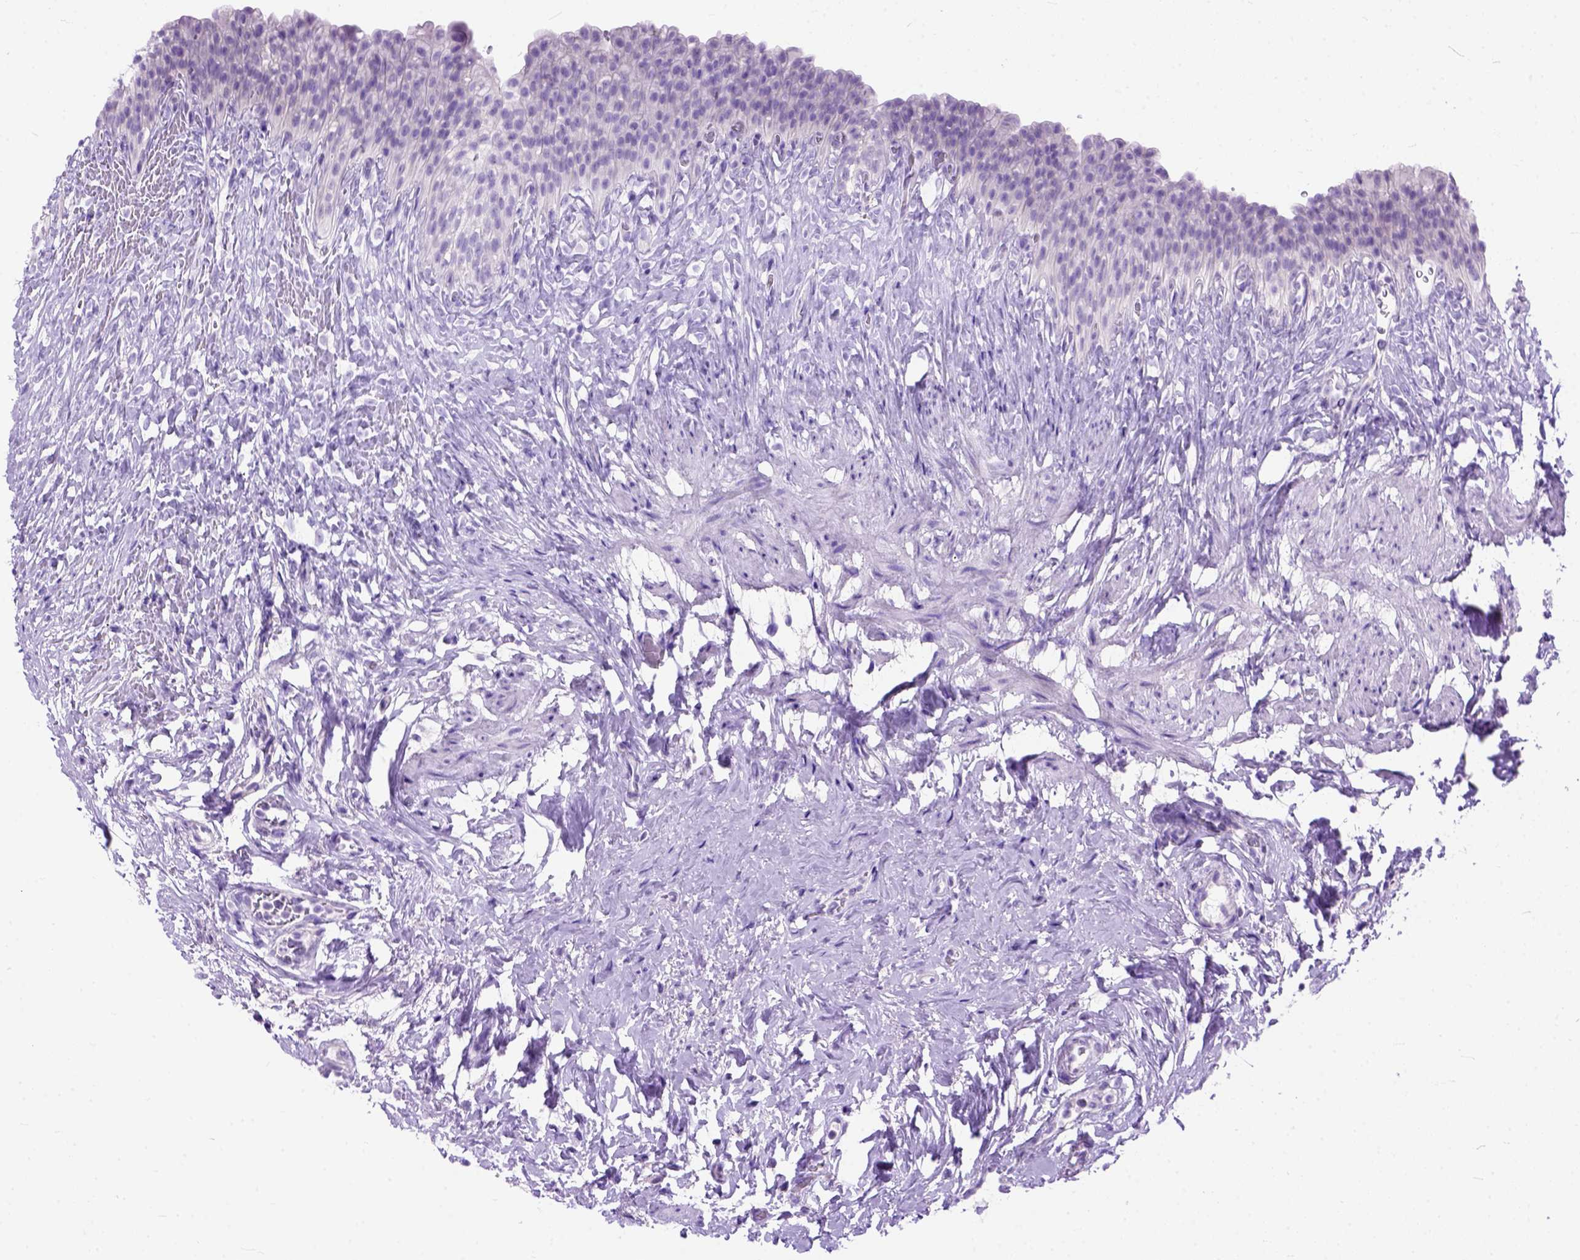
{"staining": {"intensity": "negative", "quantity": "none", "location": "none"}, "tissue": "urinary bladder", "cell_type": "Urothelial cells", "image_type": "normal", "snomed": [{"axis": "morphology", "description": "Normal tissue, NOS"}, {"axis": "topography", "description": "Urinary bladder"}, {"axis": "topography", "description": "Prostate"}], "caption": "High magnification brightfield microscopy of benign urinary bladder stained with DAB (3,3'-diaminobenzidine) (brown) and counterstained with hematoxylin (blue): urothelial cells show no significant positivity.", "gene": "ODAD3", "patient": {"sex": "male", "age": 76}}